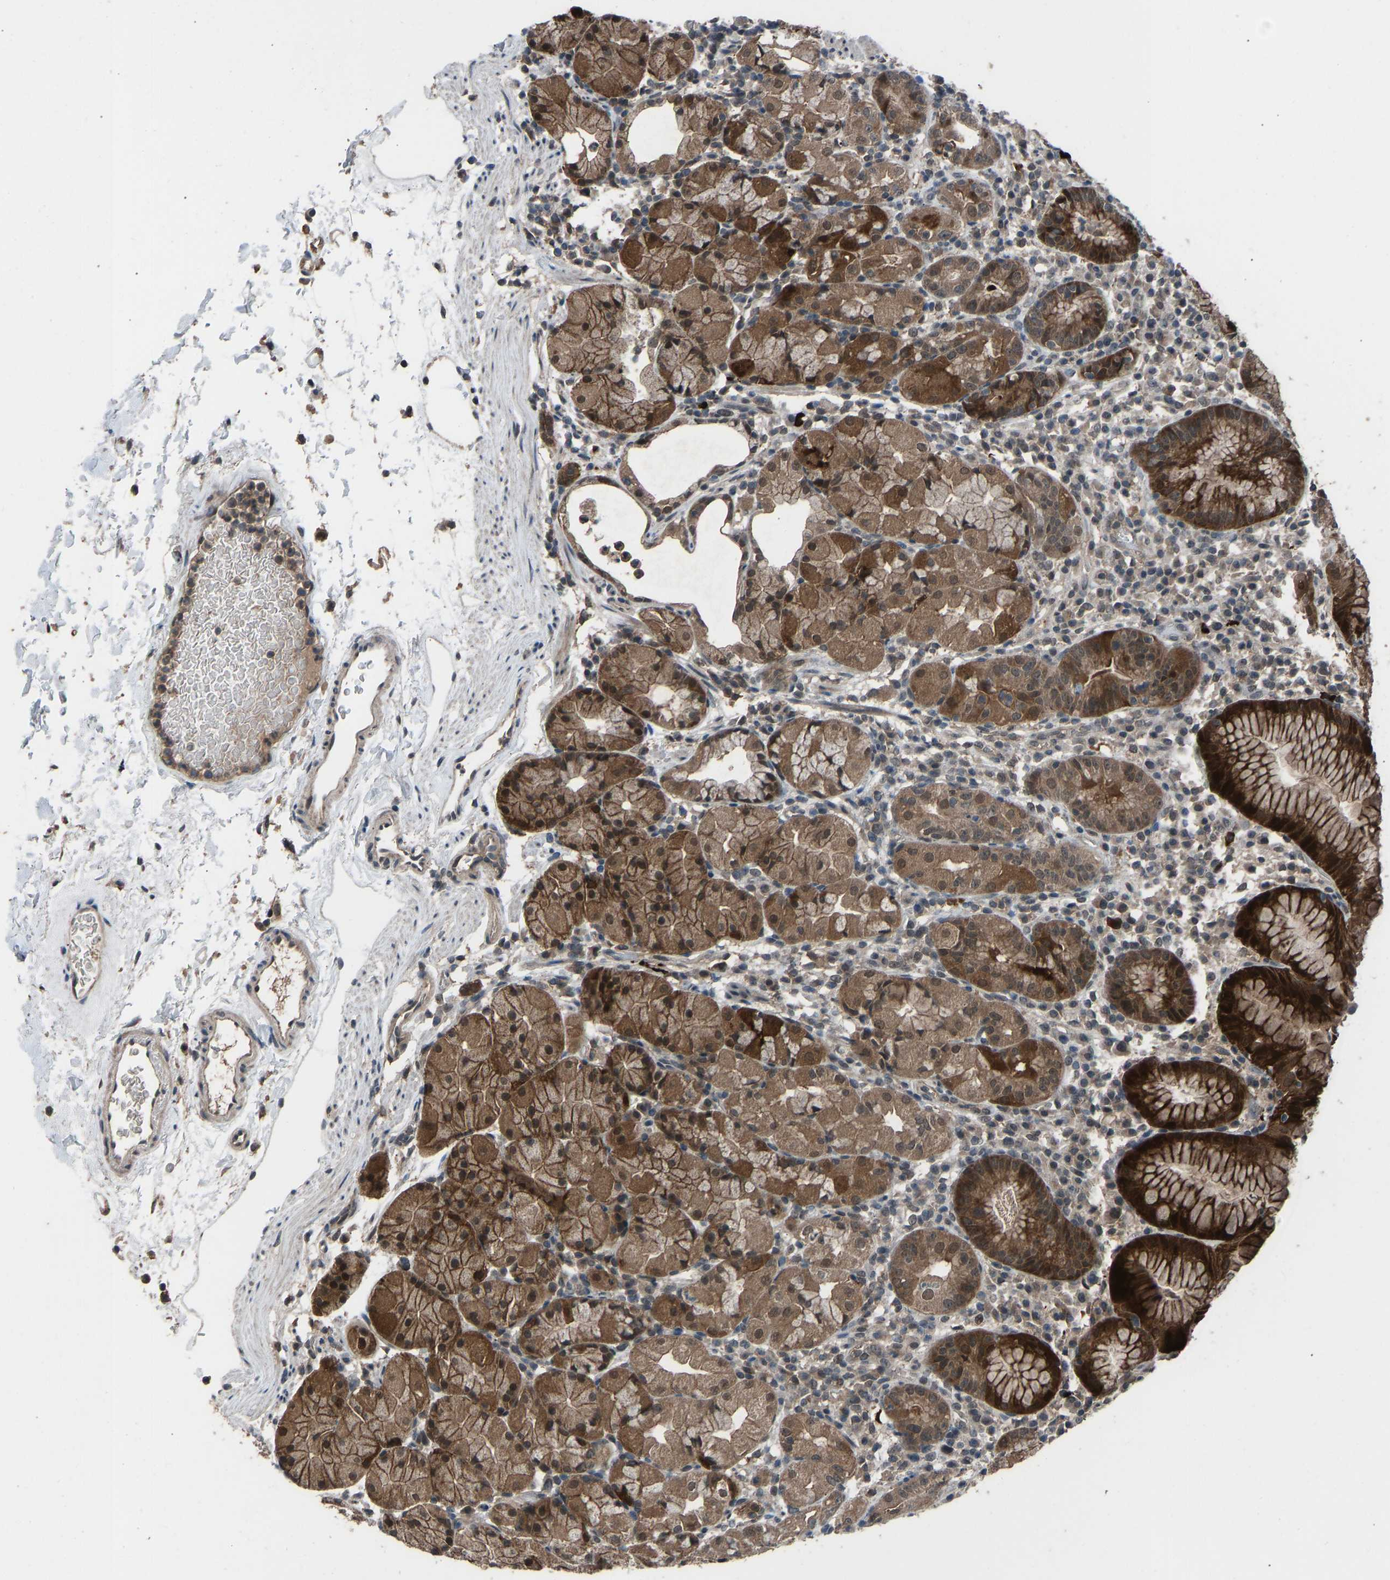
{"staining": {"intensity": "strong", "quantity": ">75%", "location": "cytoplasmic/membranous,nuclear"}, "tissue": "stomach", "cell_type": "Glandular cells", "image_type": "normal", "snomed": [{"axis": "morphology", "description": "Normal tissue, NOS"}, {"axis": "topography", "description": "Stomach"}, {"axis": "topography", "description": "Stomach, lower"}], "caption": "Strong cytoplasmic/membranous,nuclear staining is appreciated in about >75% of glandular cells in unremarkable stomach. (DAB (3,3'-diaminobenzidine) IHC, brown staining for protein, blue staining for nuclei).", "gene": "SLC43A1", "patient": {"sex": "female", "age": 75}}